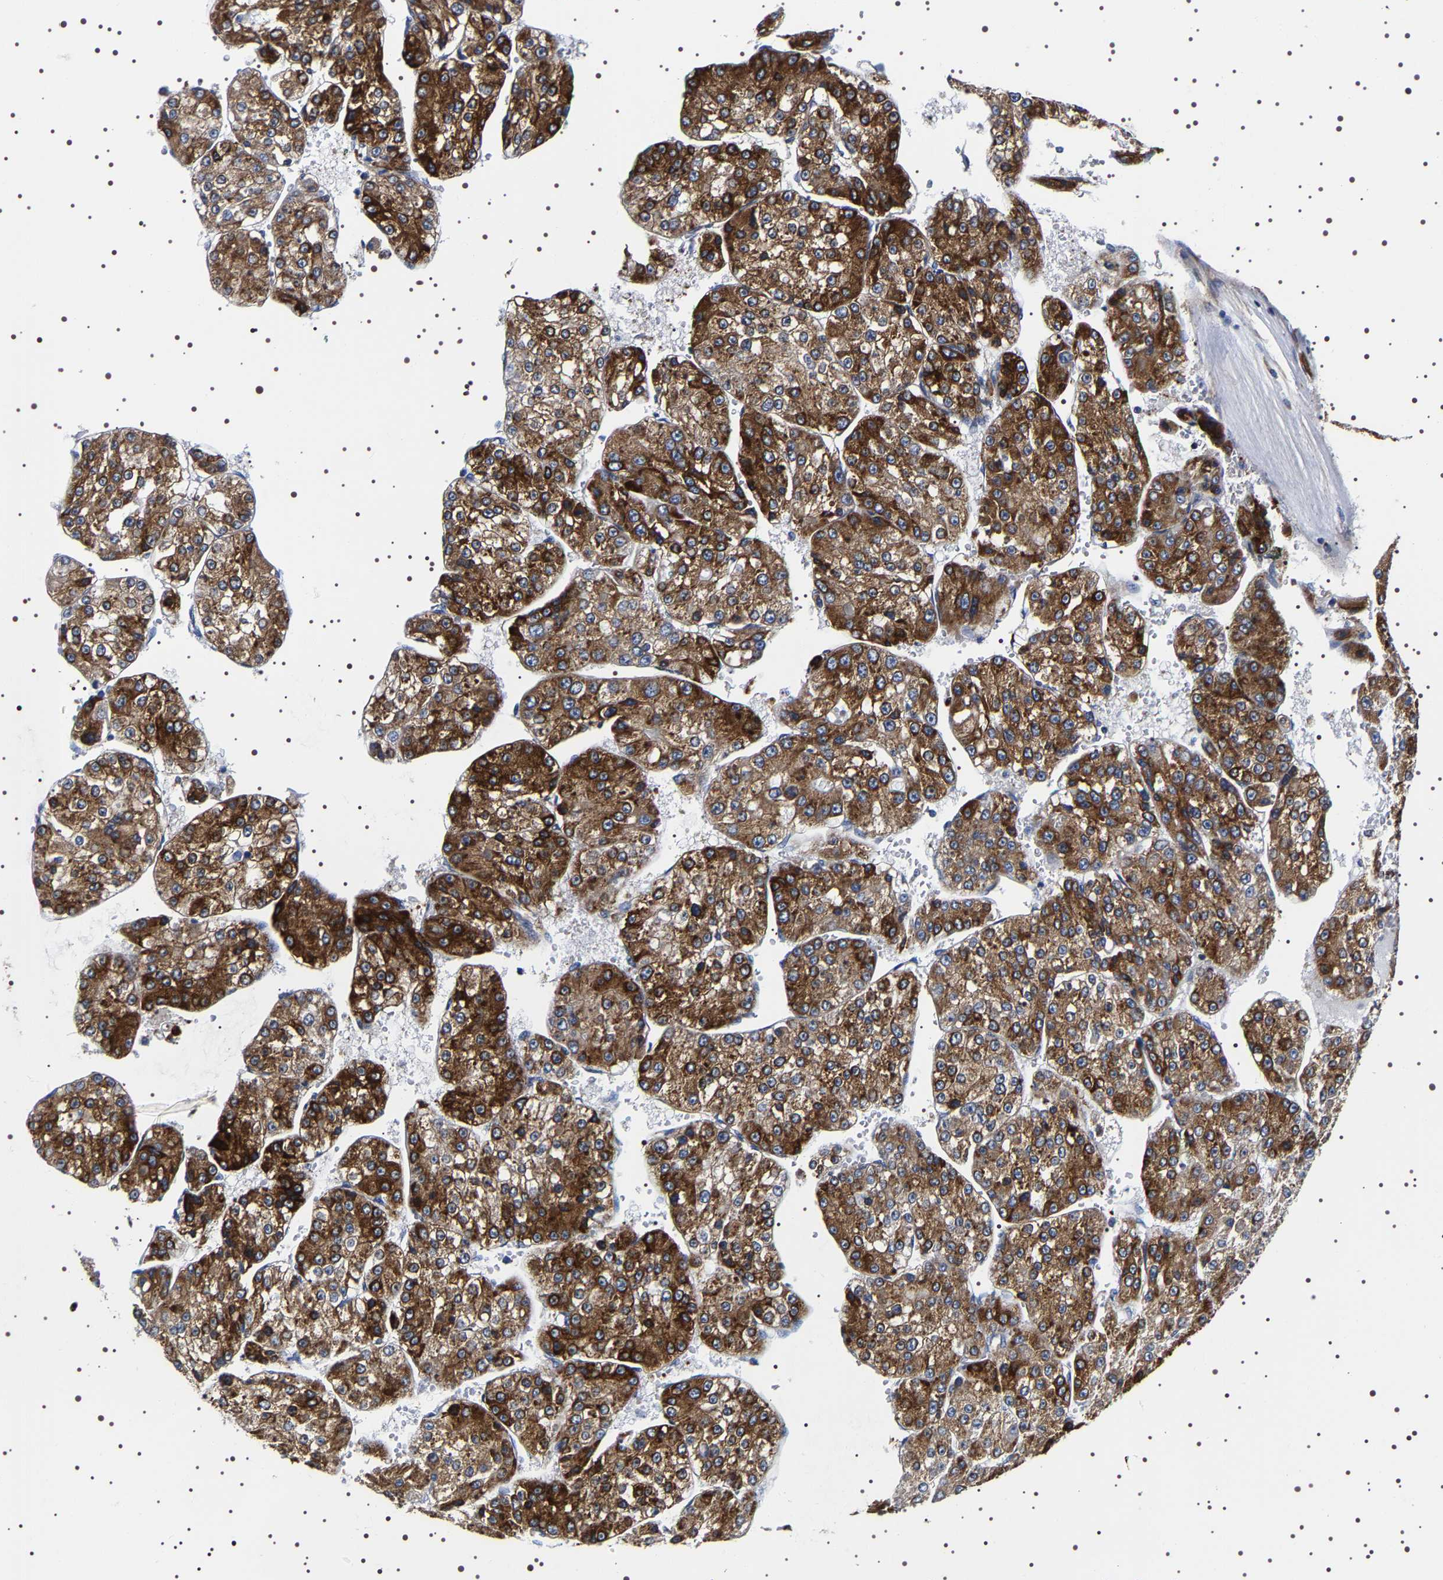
{"staining": {"intensity": "strong", "quantity": ">75%", "location": "cytoplasmic/membranous"}, "tissue": "liver cancer", "cell_type": "Tumor cells", "image_type": "cancer", "snomed": [{"axis": "morphology", "description": "Carcinoma, Hepatocellular, NOS"}, {"axis": "topography", "description": "Liver"}], "caption": "An immunohistochemistry micrograph of neoplastic tissue is shown. Protein staining in brown highlights strong cytoplasmic/membranous positivity in liver cancer (hepatocellular carcinoma) within tumor cells.", "gene": "SQLE", "patient": {"sex": "female", "age": 73}}